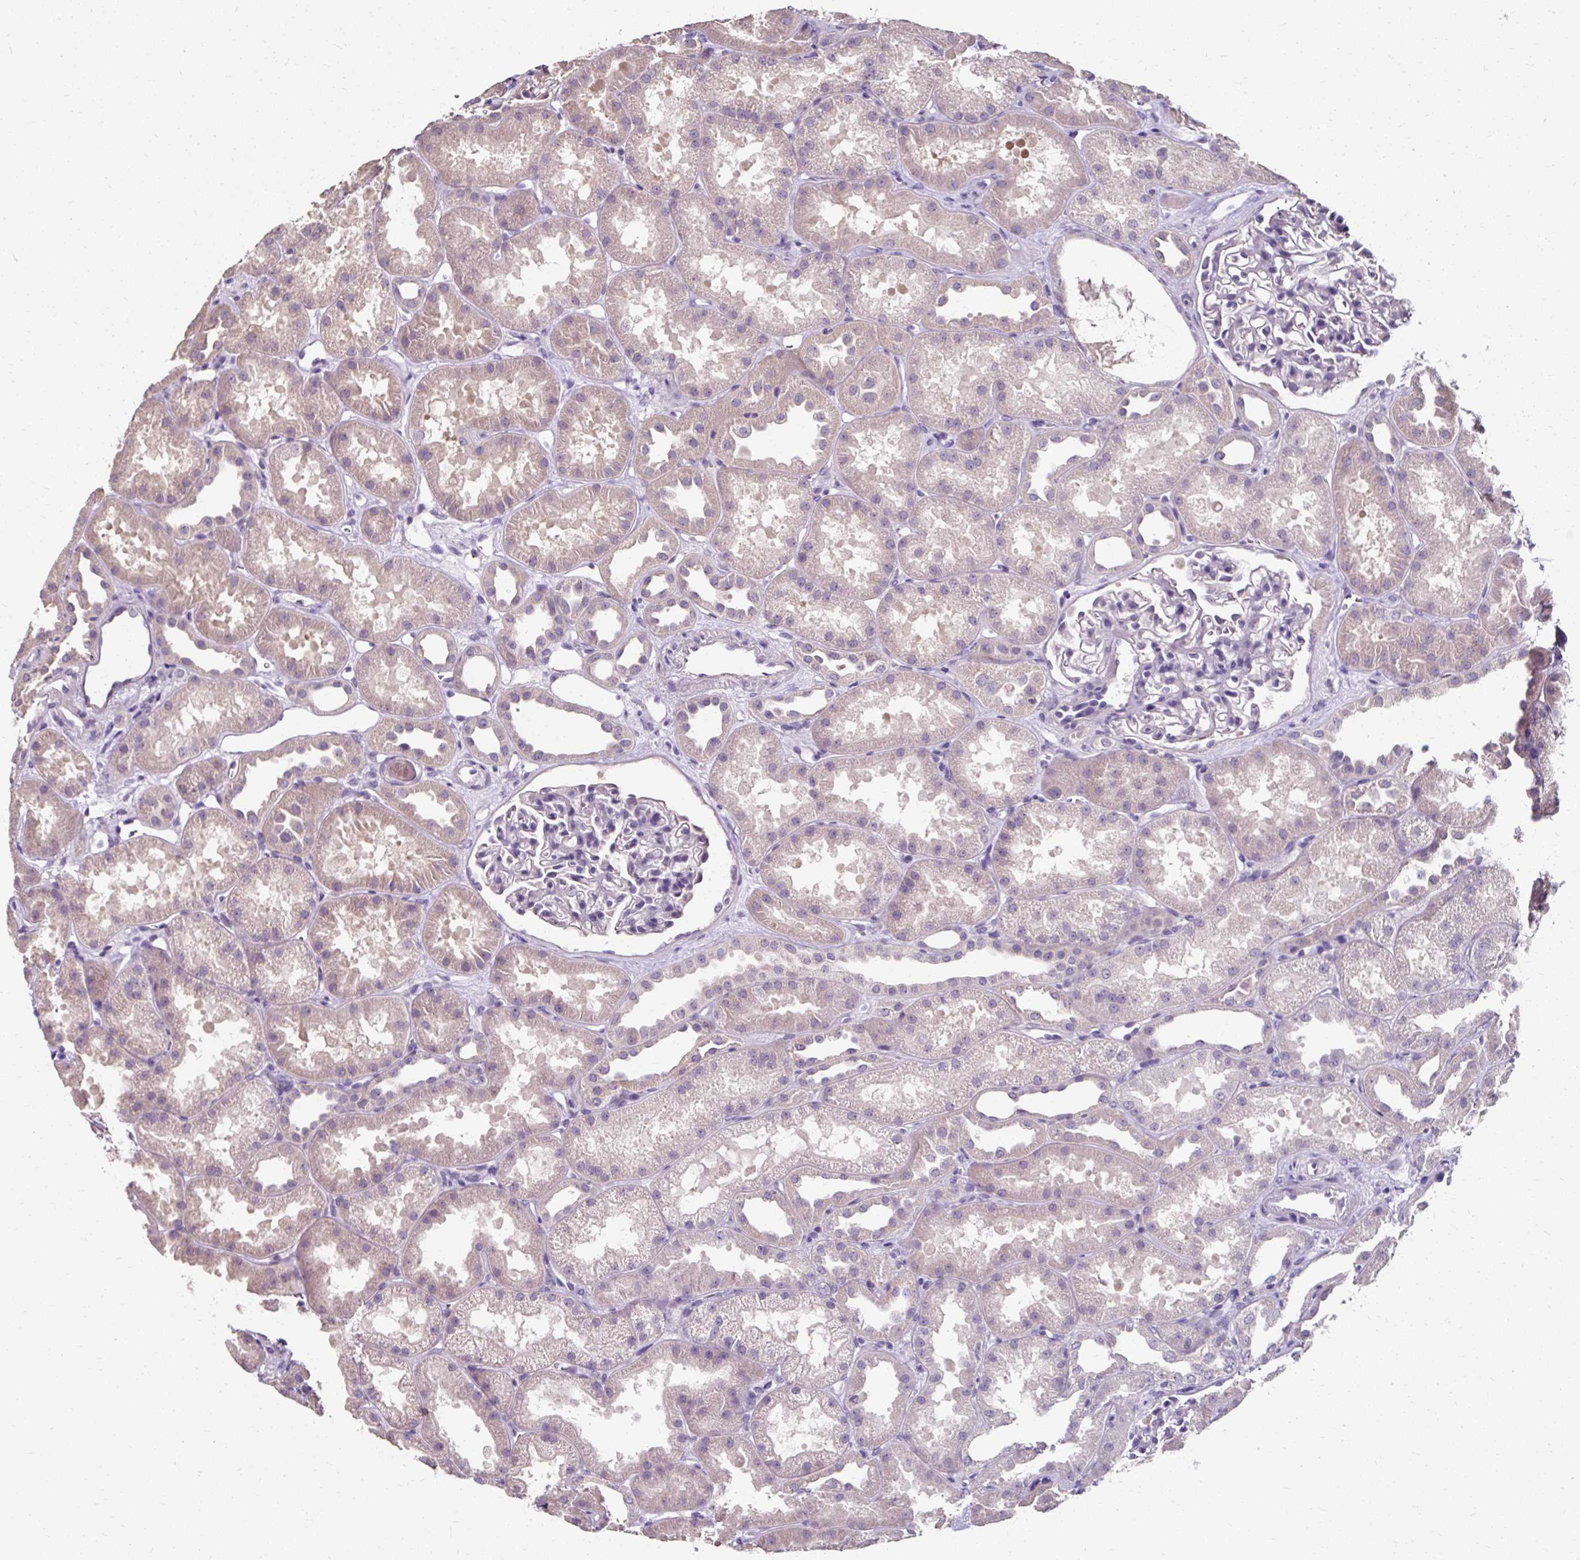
{"staining": {"intensity": "negative", "quantity": "none", "location": "none"}, "tissue": "kidney", "cell_type": "Cells in glomeruli", "image_type": "normal", "snomed": [{"axis": "morphology", "description": "Normal tissue, NOS"}, {"axis": "topography", "description": "Kidney"}], "caption": "Immunohistochemistry (IHC) image of unremarkable kidney: human kidney stained with DAB shows no significant protein positivity in cells in glomeruli.", "gene": "KLHL24", "patient": {"sex": "male", "age": 61}}